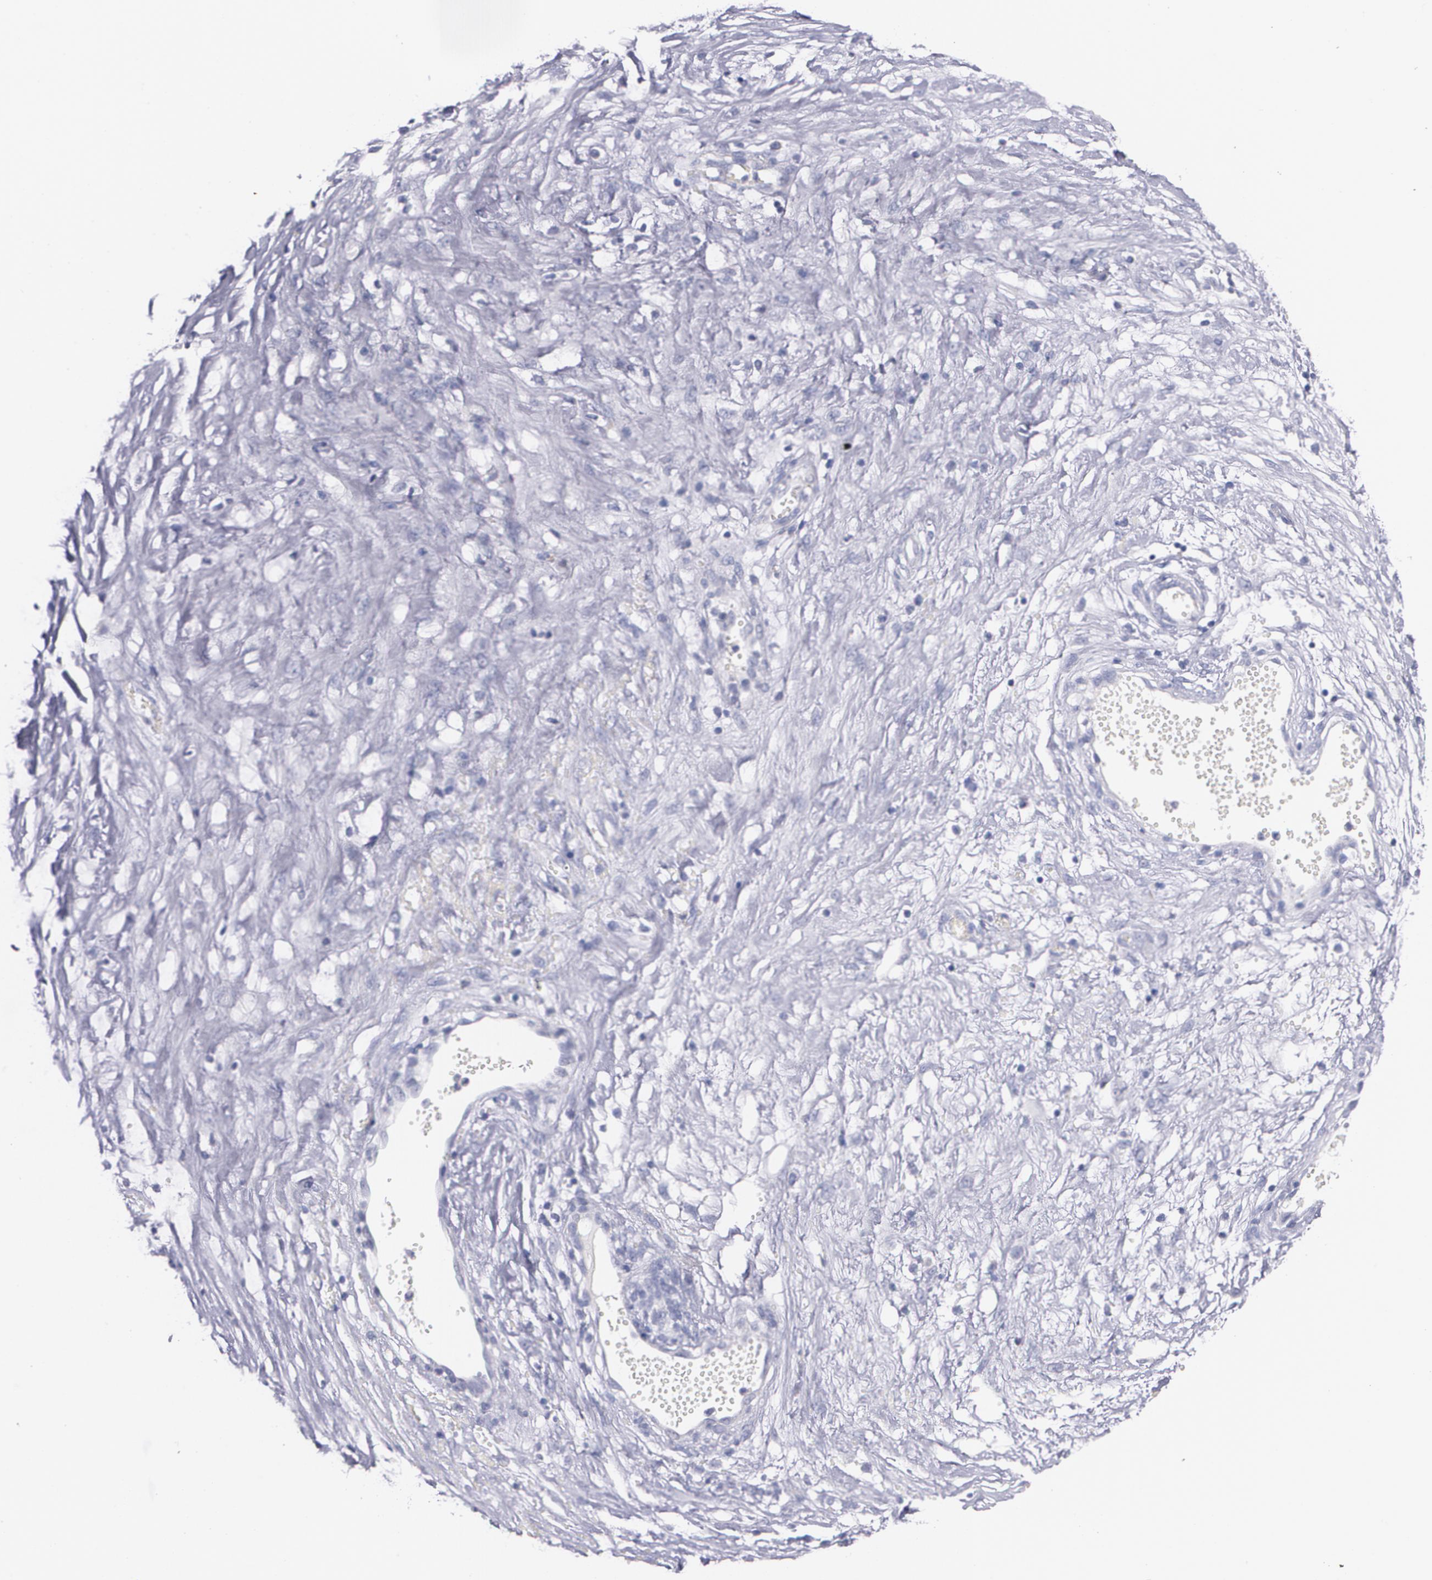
{"staining": {"intensity": "strong", "quantity": "<25%", "location": "cytoplasmic/membranous"}, "tissue": "ovarian cancer", "cell_type": "Tumor cells", "image_type": "cancer", "snomed": [{"axis": "morphology", "description": "Carcinoma, endometroid"}, {"axis": "topography", "description": "Ovary"}], "caption": "Ovarian cancer (endometroid carcinoma) was stained to show a protein in brown. There is medium levels of strong cytoplasmic/membranous staining in approximately <25% of tumor cells.", "gene": "HMMR", "patient": {"sex": "female", "age": 42}}